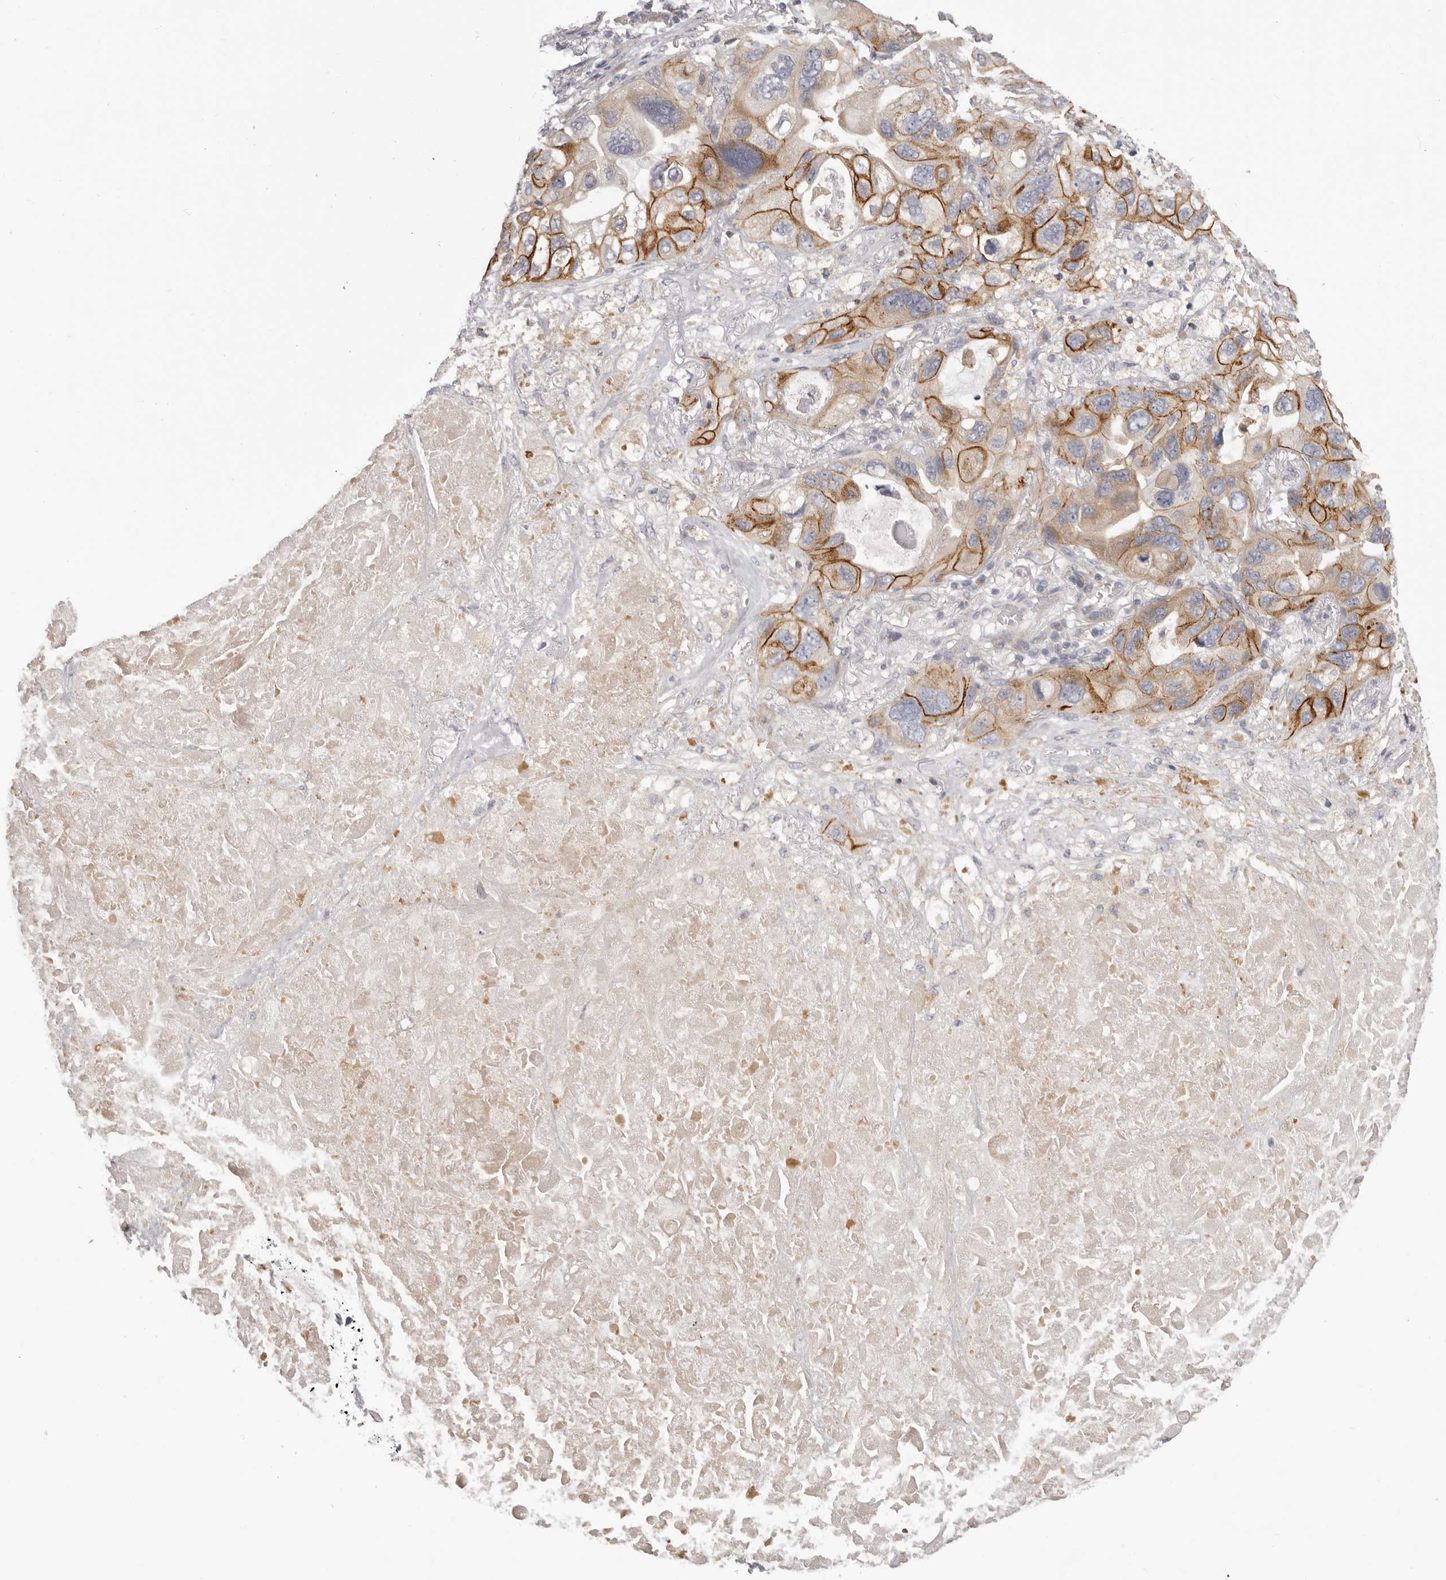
{"staining": {"intensity": "moderate", "quantity": ">75%", "location": "cytoplasmic/membranous"}, "tissue": "lung cancer", "cell_type": "Tumor cells", "image_type": "cancer", "snomed": [{"axis": "morphology", "description": "Squamous cell carcinoma, NOS"}, {"axis": "topography", "description": "Lung"}], "caption": "Immunohistochemistry (IHC) staining of squamous cell carcinoma (lung), which displays medium levels of moderate cytoplasmic/membranous expression in about >75% of tumor cells indicating moderate cytoplasmic/membranous protein staining. The staining was performed using DAB (brown) for protein detection and nuclei were counterstained in hematoxylin (blue).", "gene": "OTUD3", "patient": {"sex": "female", "age": 73}}